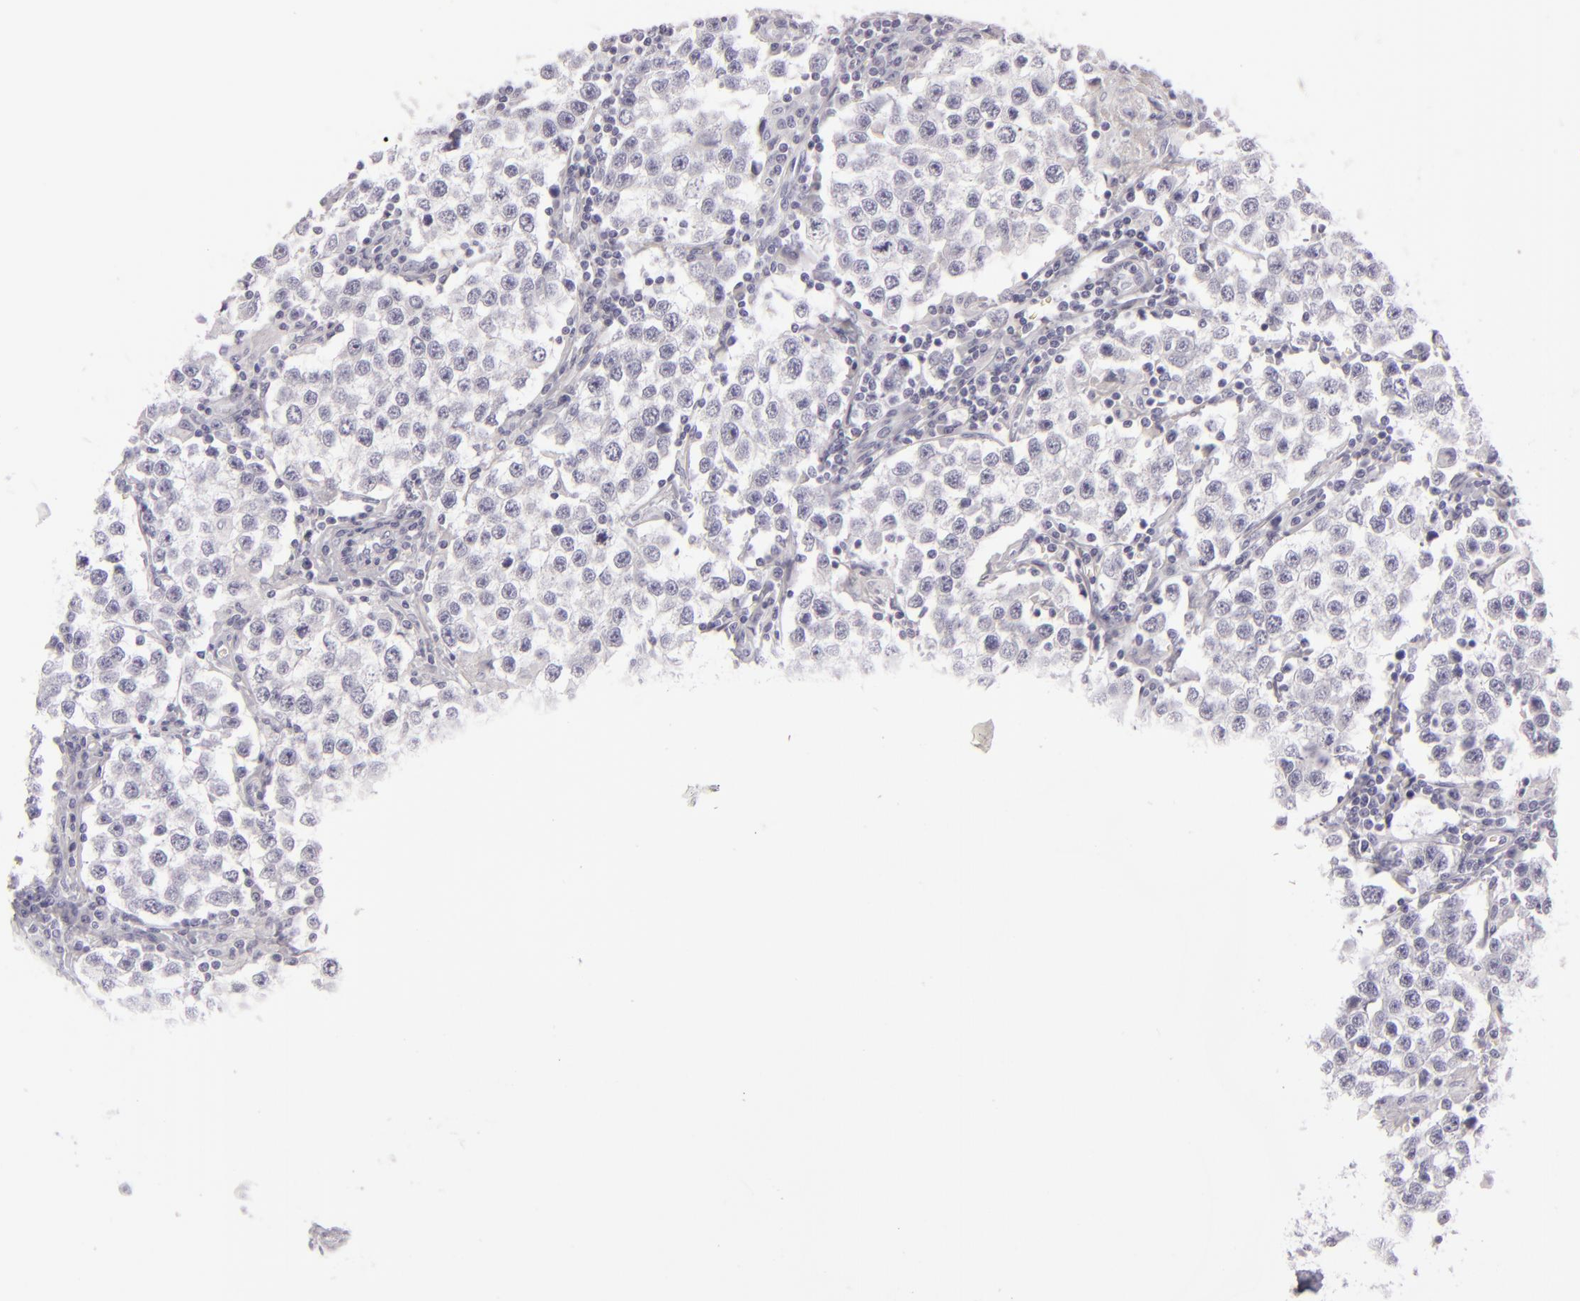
{"staining": {"intensity": "negative", "quantity": "none", "location": "none"}, "tissue": "testis cancer", "cell_type": "Tumor cells", "image_type": "cancer", "snomed": [{"axis": "morphology", "description": "Seminoma, NOS"}, {"axis": "topography", "description": "Testis"}], "caption": "A histopathology image of human testis cancer is negative for staining in tumor cells.", "gene": "CDX2", "patient": {"sex": "male", "age": 36}}